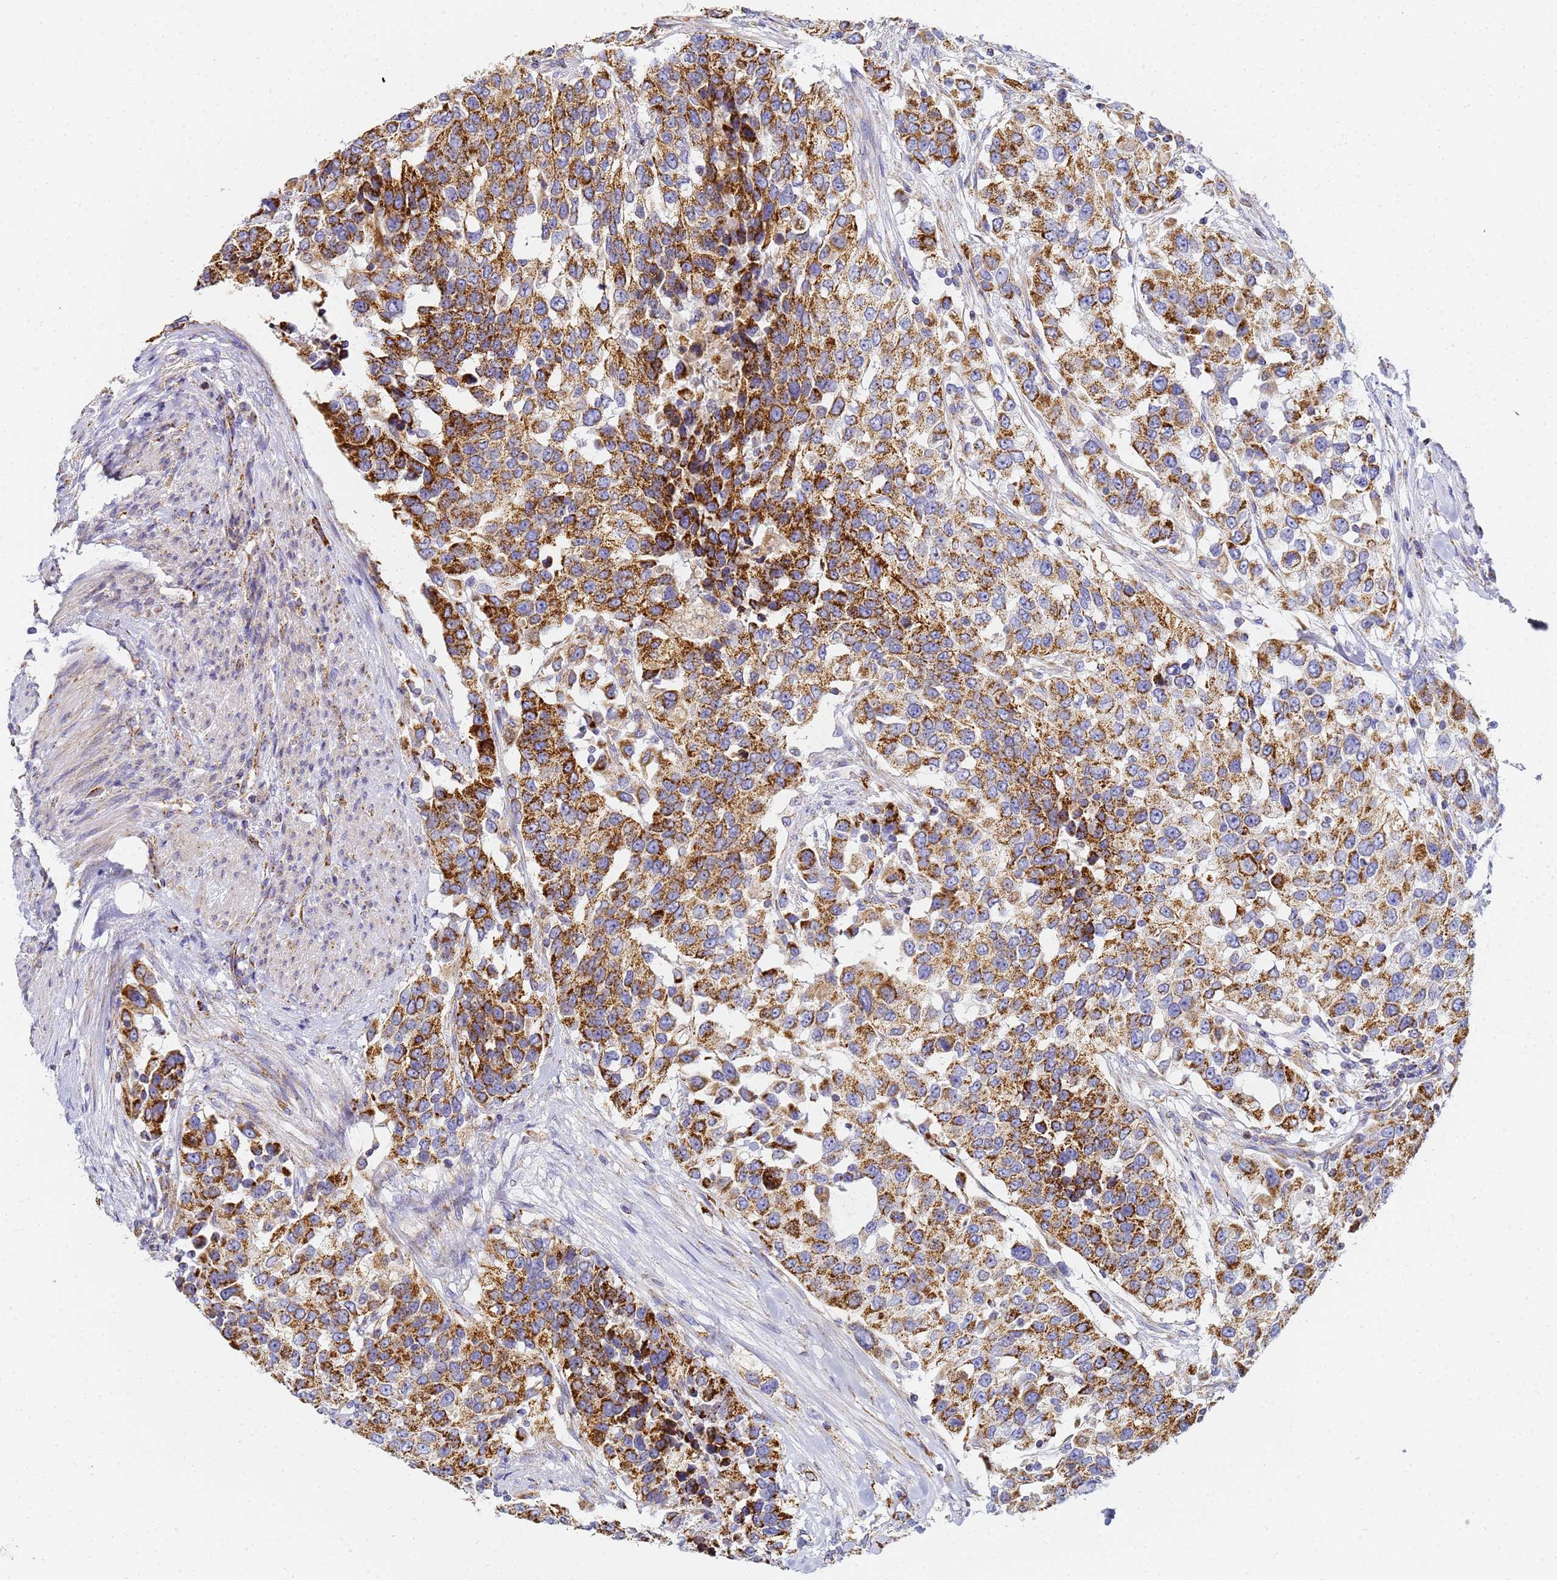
{"staining": {"intensity": "strong", "quantity": ">75%", "location": "cytoplasmic/membranous"}, "tissue": "urothelial cancer", "cell_type": "Tumor cells", "image_type": "cancer", "snomed": [{"axis": "morphology", "description": "Urothelial carcinoma, High grade"}, {"axis": "topography", "description": "Urinary bladder"}], "caption": "A brown stain highlights strong cytoplasmic/membranous expression of a protein in urothelial cancer tumor cells.", "gene": "CNIH4", "patient": {"sex": "female", "age": 80}}